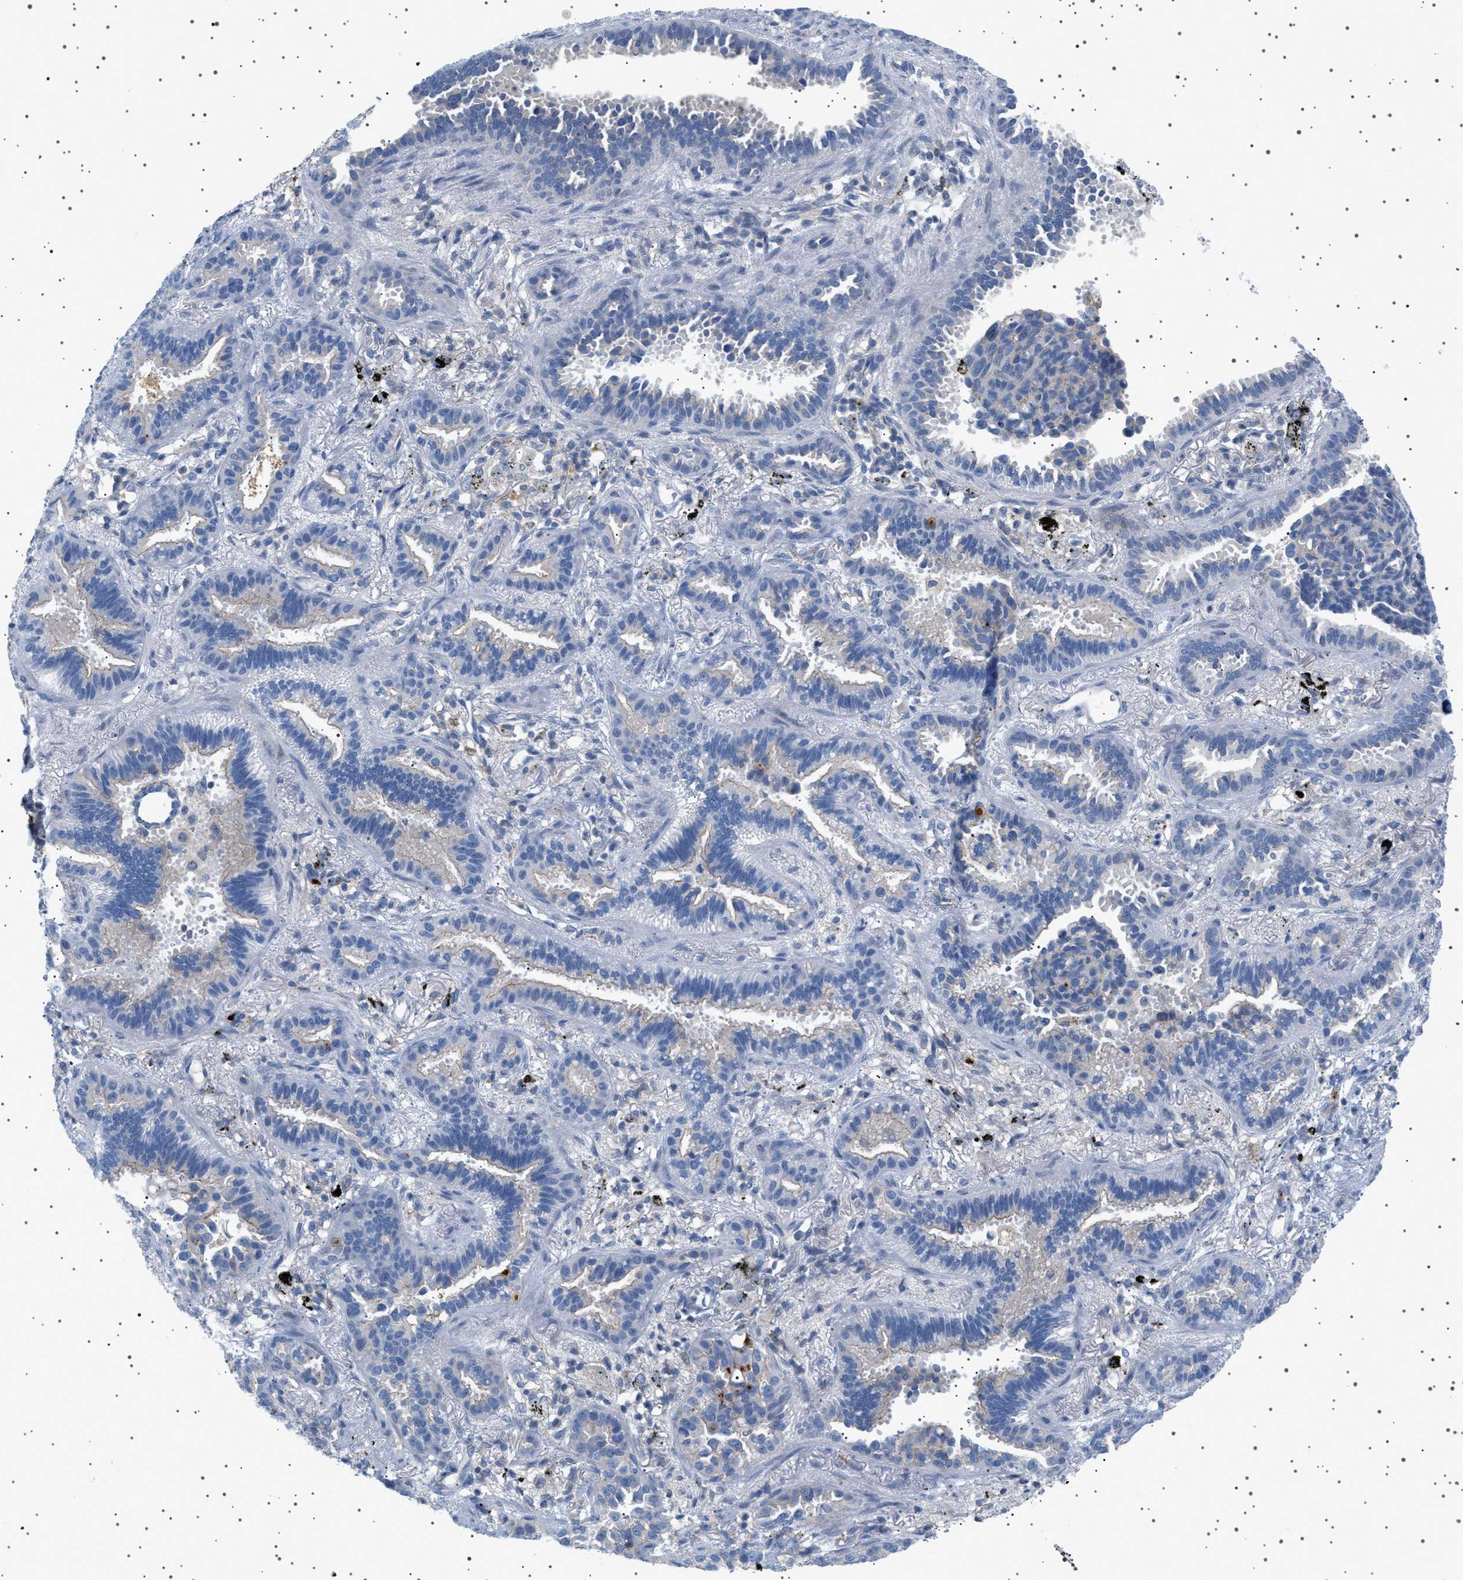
{"staining": {"intensity": "negative", "quantity": "none", "location": "none"}, "tissue": "lung cancer", "cell_type": "Tumor cells", "image_type": "cancer", "snomed": [{"axis": "morphology", "description": "Normal tissue, NOS"}, {"axis": "morphology", "description": "Adenocarcinoma, NOS"}, {"axis": "topography", "description": "Lung"}], "caption": "Immunohistochemistry (IHC) histopathology image of human lung cancer (adenocarcinoma) stained for a protein (brown), which displays no positivity in tumor cells.", "gene": "ADCY10", "patient": {"sex": "male", "age": 59}}